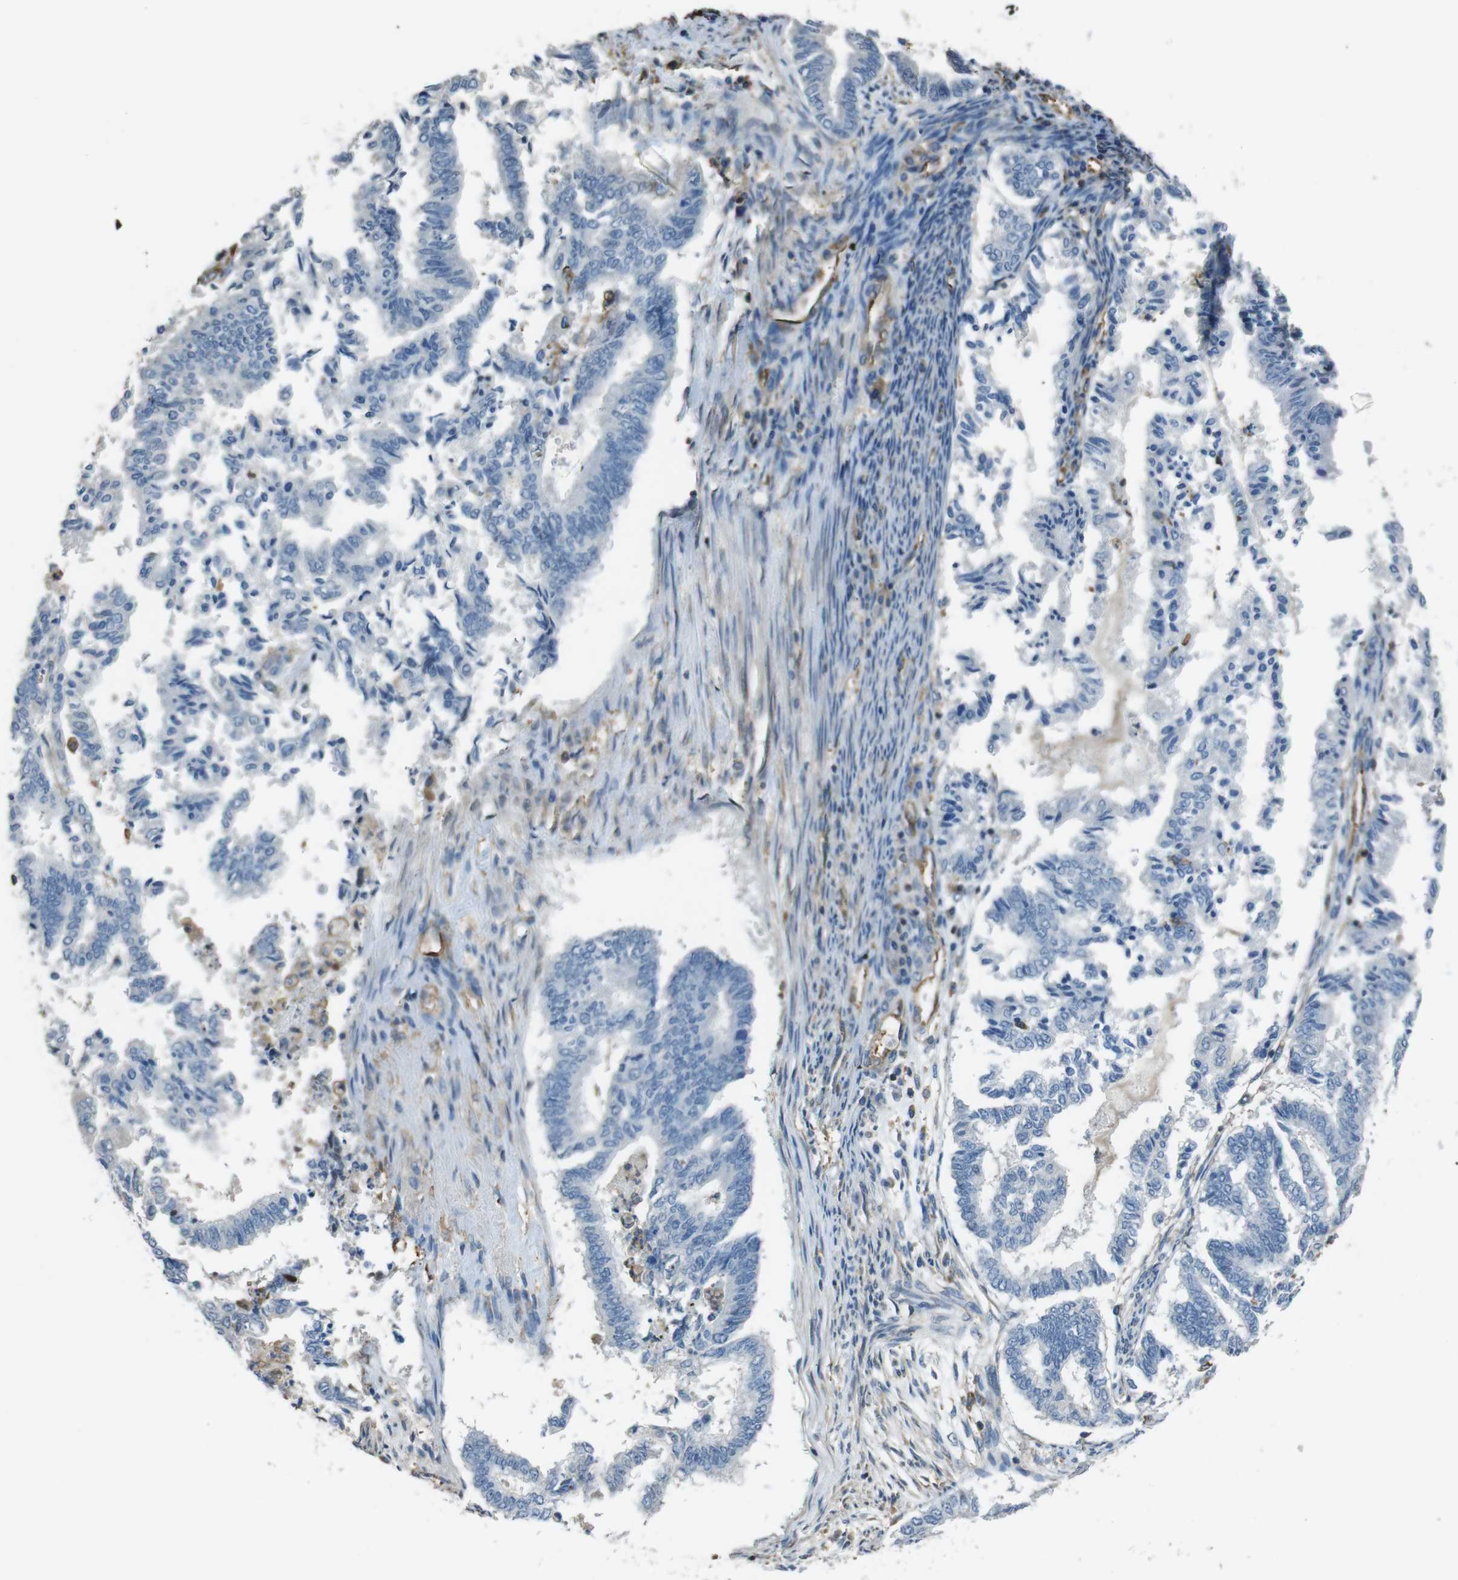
{"staining": {"intensity": "negative", "quantity": "none", "location": "none"}, "tissue": "endometrial cancer", "cell_type": "Tumor cells", "image_type": "cancer", "snomed": [{"axis": "morphology", "description": "Necrosis, NOS"}, {"axis": "morphology", "description": "Adenocarcinoma, NOS"}, {"axis": "topography", "description": "Endometrium"}], "caption": "This photomicrograph is of endometrial cancer stained with IHC to label a protein in brown with the nuclei are counter-stained blue. There is no expression in tumor cells.", "gene": "FCAR", "patient": {"sex": "female", "age": 79}}